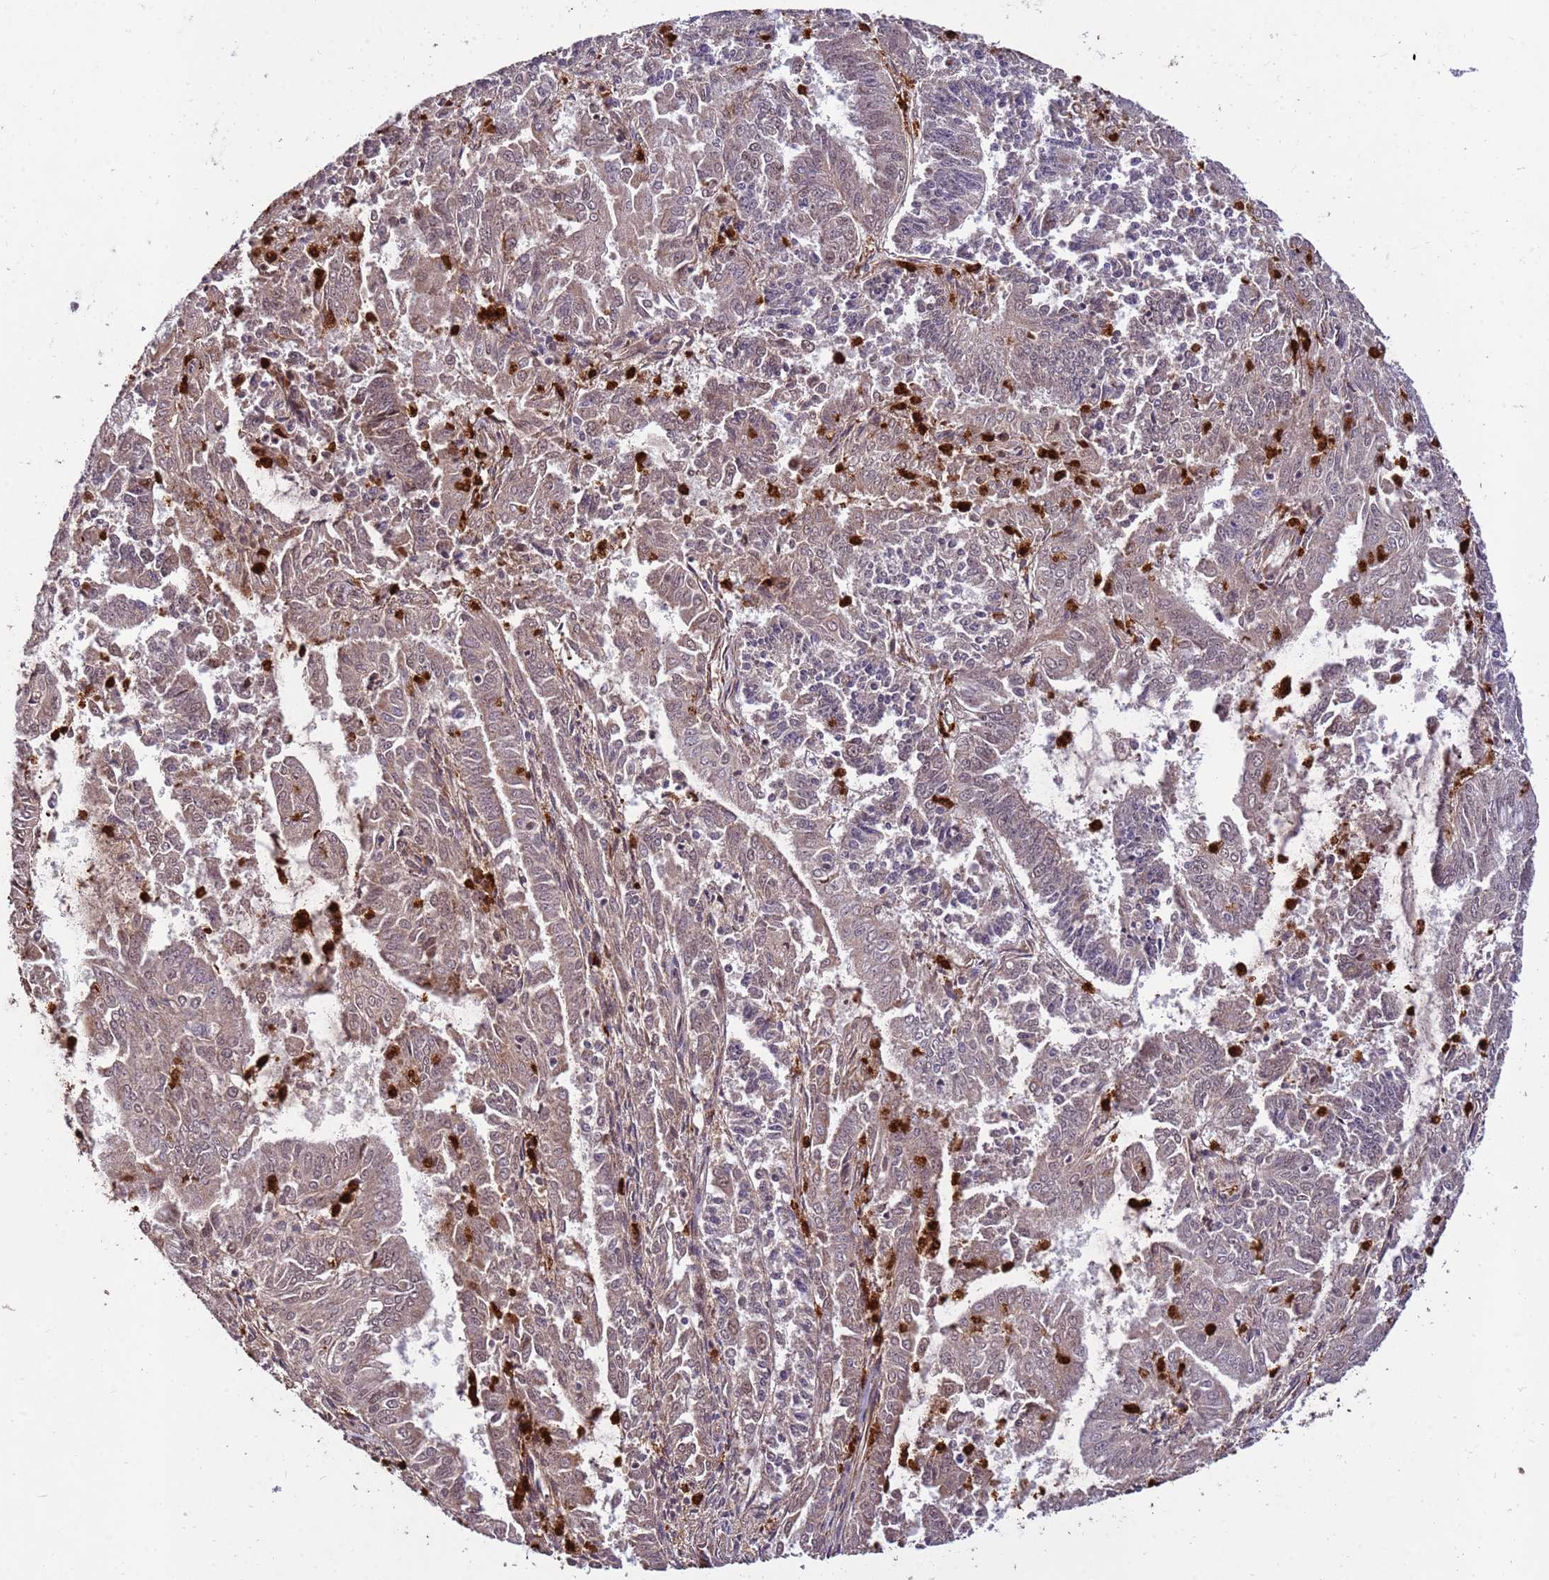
{"staining": {"intensity": "moderate", "quantity": "25%-75%", "location": "cytoplasmic/membranous,nuclear"}, "tissue": "endometrial cancer", "cell_type": "Tumor cells", "image_type": "cancer", "snomed": [{"axis": "morphology", "description": "Adenocarcinoma, NOS"}, {"axis": "topography", "description": "Endometrium"}], "caption": "A medium amount of moderate cytoplasmic/membranous and nuclear staining is identified in approximately 25%-75% of tumor cells in adenocarcinoma (endometrial) tissue.", "gene": "ZNF619", "patient": {"sex": "female", "age": 73}}